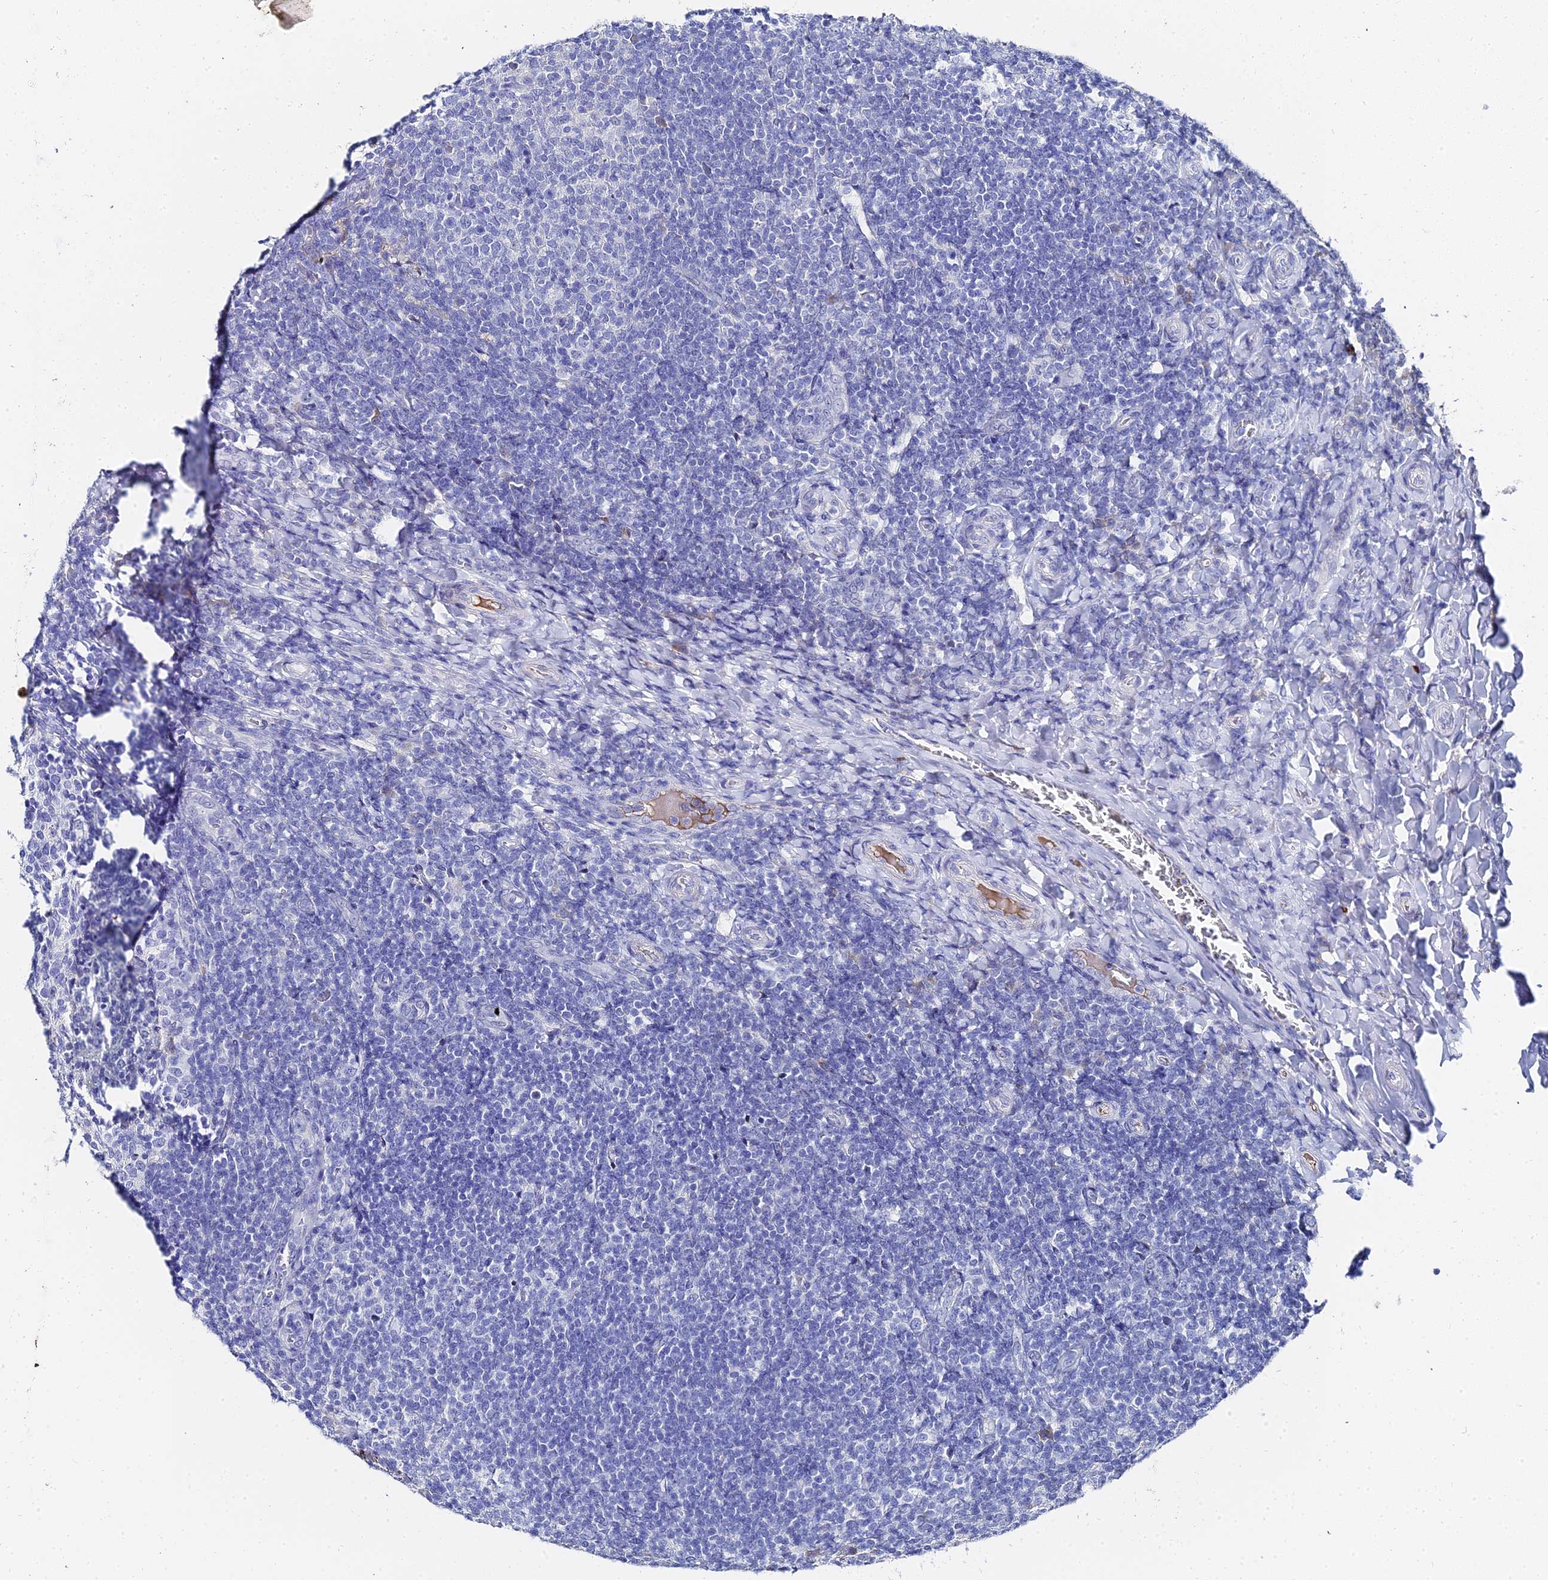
{"staining": {"intensity": "negative", "quantity": "none", "location": "none"}, "tissue": "tonsil", "cell_type": "Germinal center cells", "image_type": "normal", "snomed": [{"axis": "morphology", "description": "Normal tissue, NOS"}, {"axis": "topography", "description": "Tonsil"}], "caption": "Protein analysis of unremarkable tonsil demonstrates no significant expression in germinal center cells. (DAB immunohistochemistry (IHC), high magnification).", "gene": "KRT17", "patient": {"sex": "female", "age": 10}}